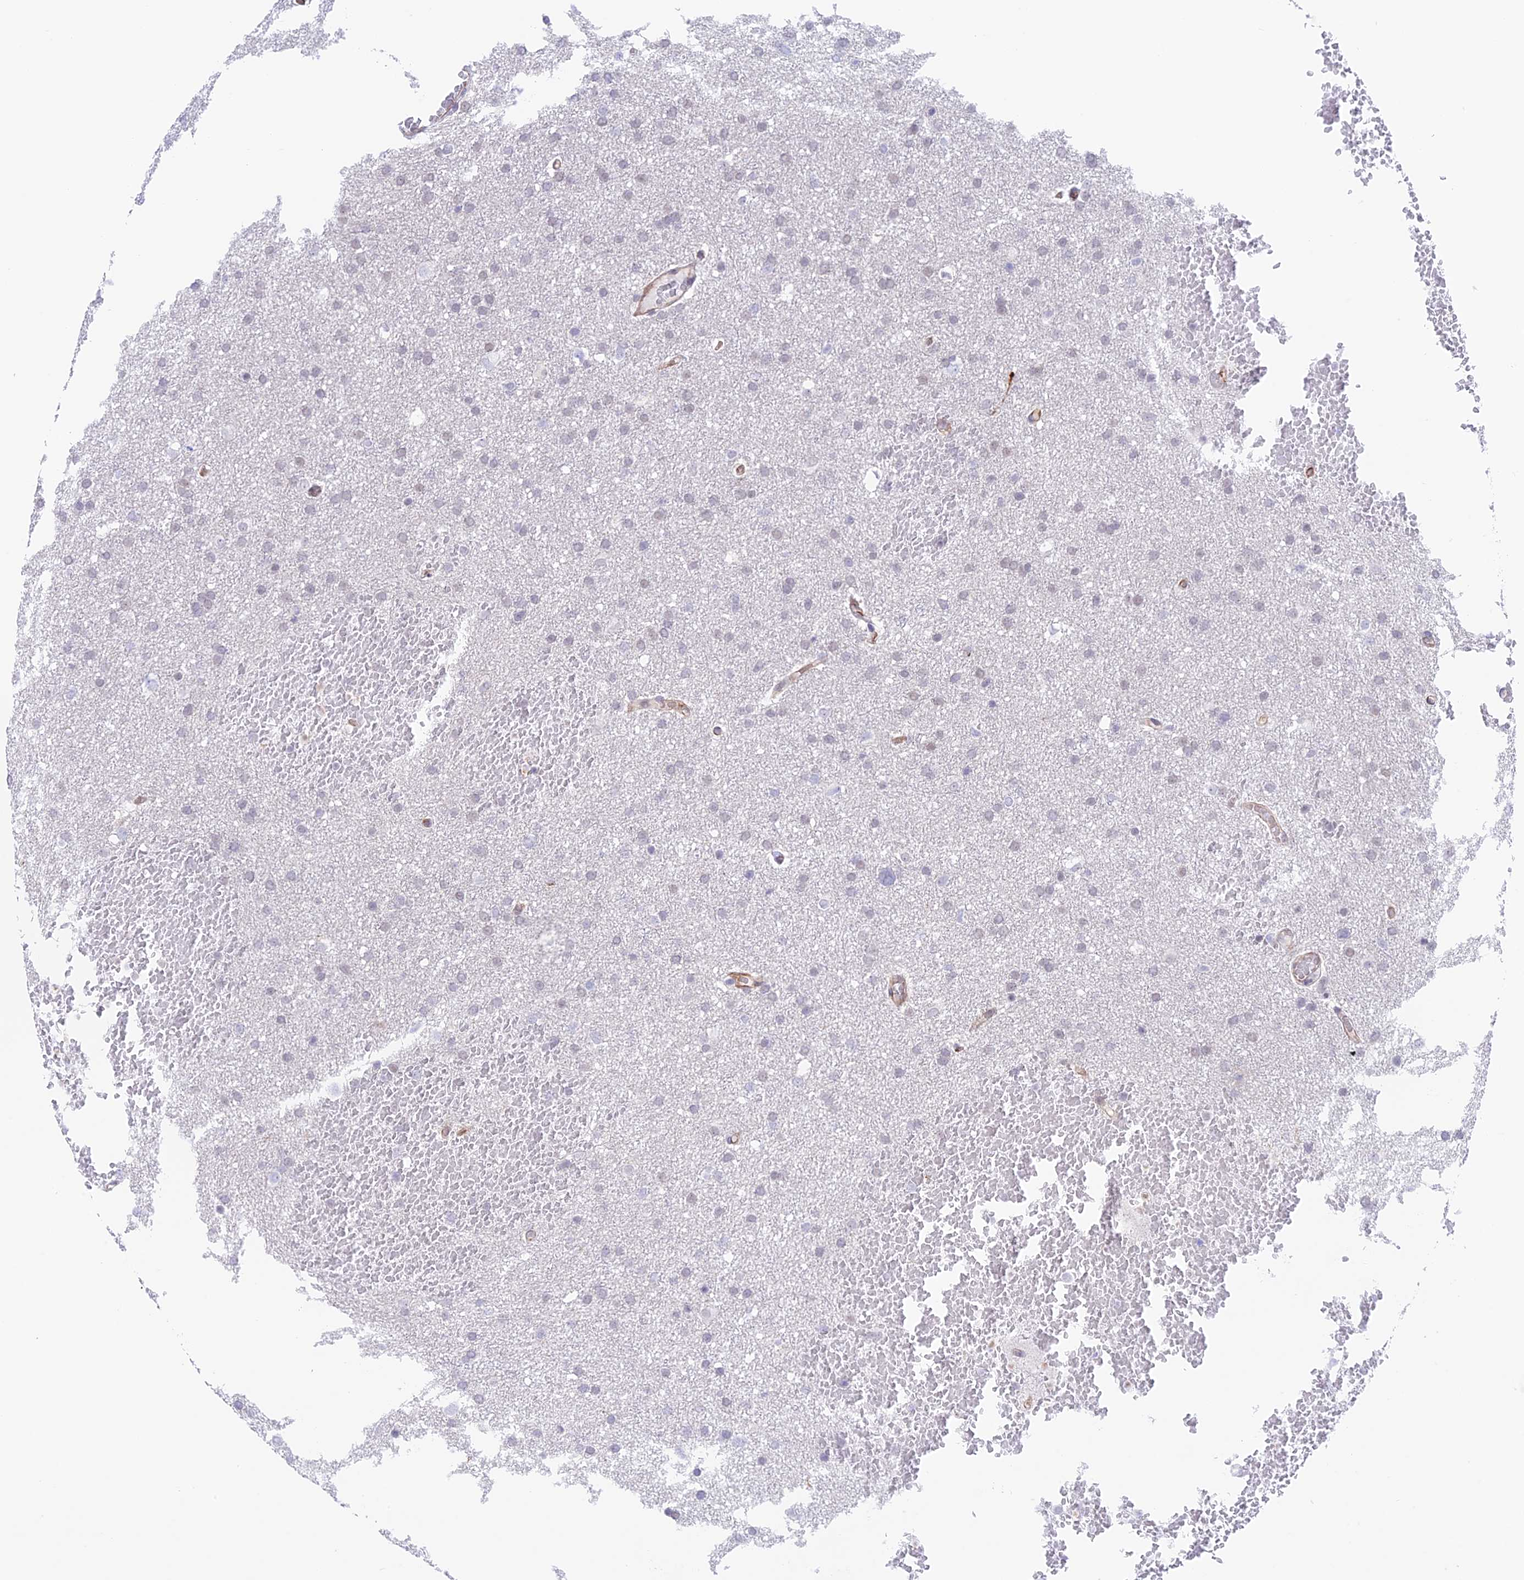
{"staining": {"intensity": "negative", "quantity": "none", "location": "none"}, "tissue": "glioma", "cell_type": "Tumor cells", "image_type": "cancer", "snomed": [{"axis": "morphology", "description": "Glioma, malignant, High grade"}, {"axis": "topography", "description": "Cerebral cortex"}], "caption": "A photomicrograph of malignant glioma (high-grade) stained for a protein demonstrates no brown staining in tumor cells.", "gene": "ZNF652", "patient": {"sex": "female", "age": 36}}